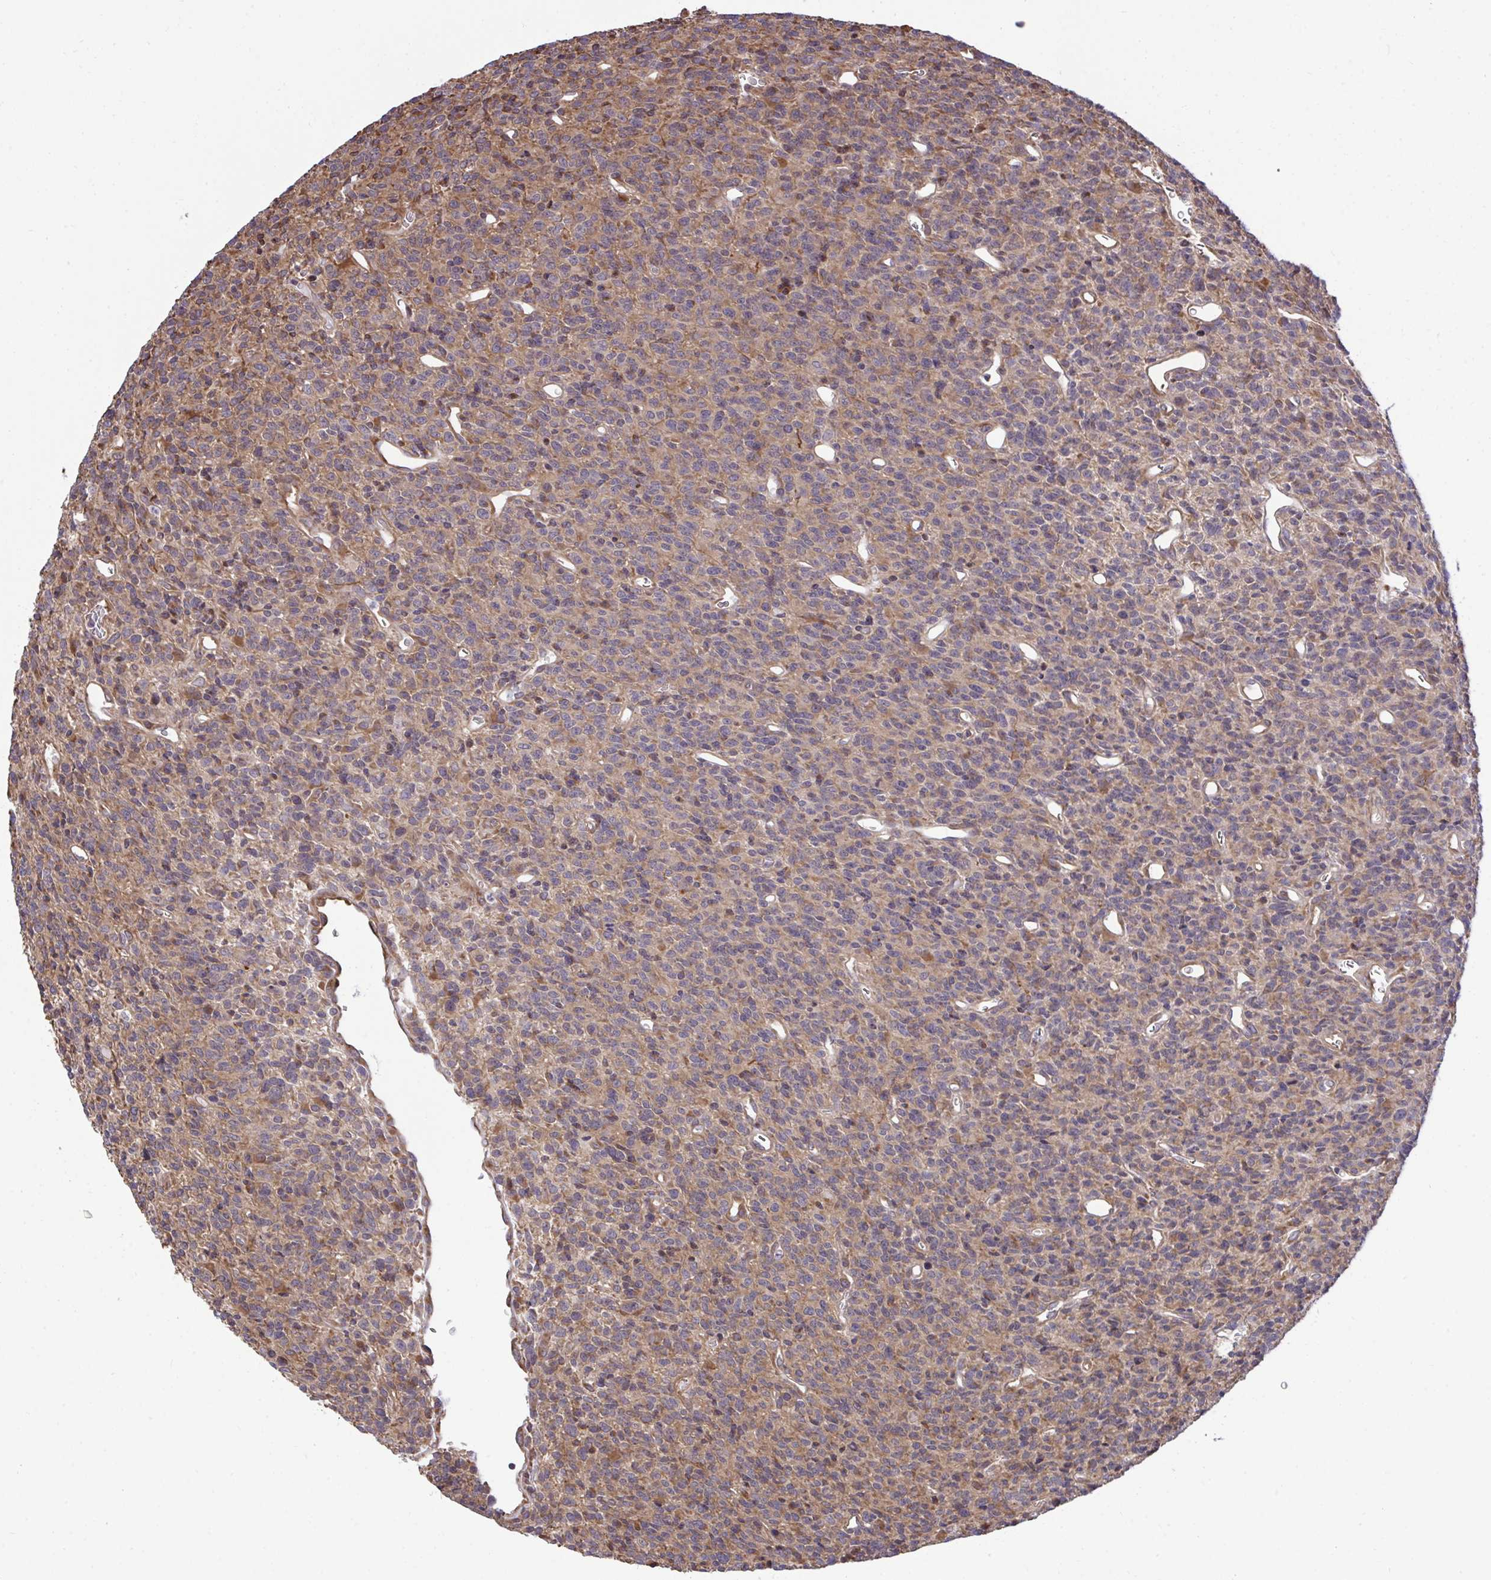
{"staining": {"intensity": "moderate", "quantity": "<25%", "location": "cytoplasmic/membranous"}, "tissue": "glioma", "cell_type": "Tumor cells", "image_type": "cancer", "snomed": [{"axis": "morphology", "description": "Glioma, malignant, High grade"}, {"axis": "topography", "description": "Brain"}], "caption": "Moderate cytoplasmic/membranous staining for a protein is identified in about <25% of tumor cells of glioma using immunohistochemistry.", "gene": "RPS15", "patient": {"sex": "male", "age": 76}}